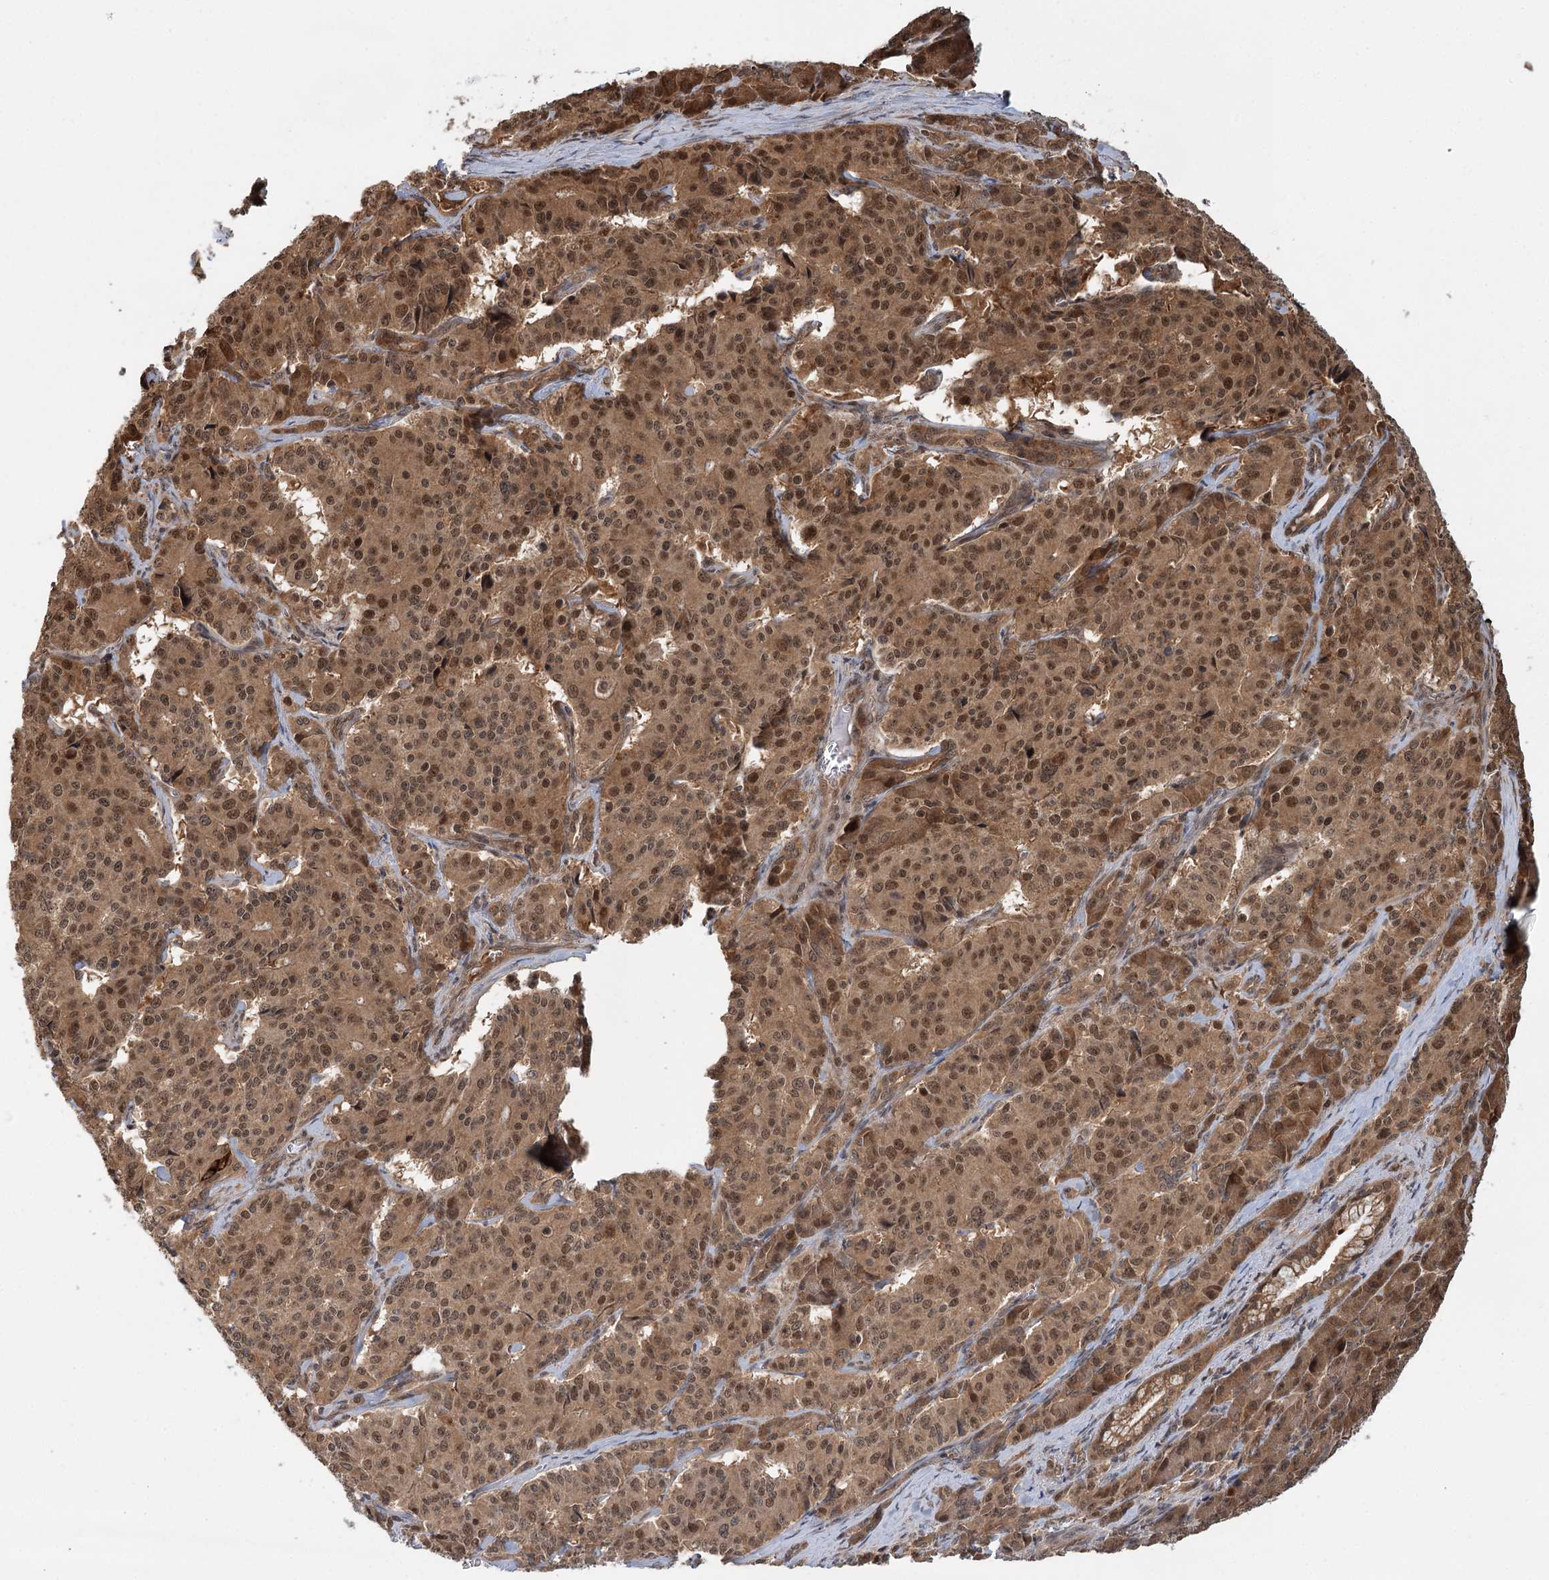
{"staining": {"intensity": "moderate", "quantity": ">75%", "location": "cytoplasmic/membranous,nuclear"}, "tissue": "pancreatic cancer", "cell_type": "Tumor cells", "image_type": "cancer", "snomed": [{"axis": "morphology", "description": "Adenocarcinoma, NOS"}, {"axis": "topography", "description": "Pancreas"}], "caption": "DAB (3,3'-diaminobenzidine) immunohistochemical staining of pancreatic cancer reveals moderate cytoplasmic/membranous and nuclear protein expression in about >75% of tumor cells.", "gene": "N6AMT1", "patient": {"sex": "female", "age": 74}}